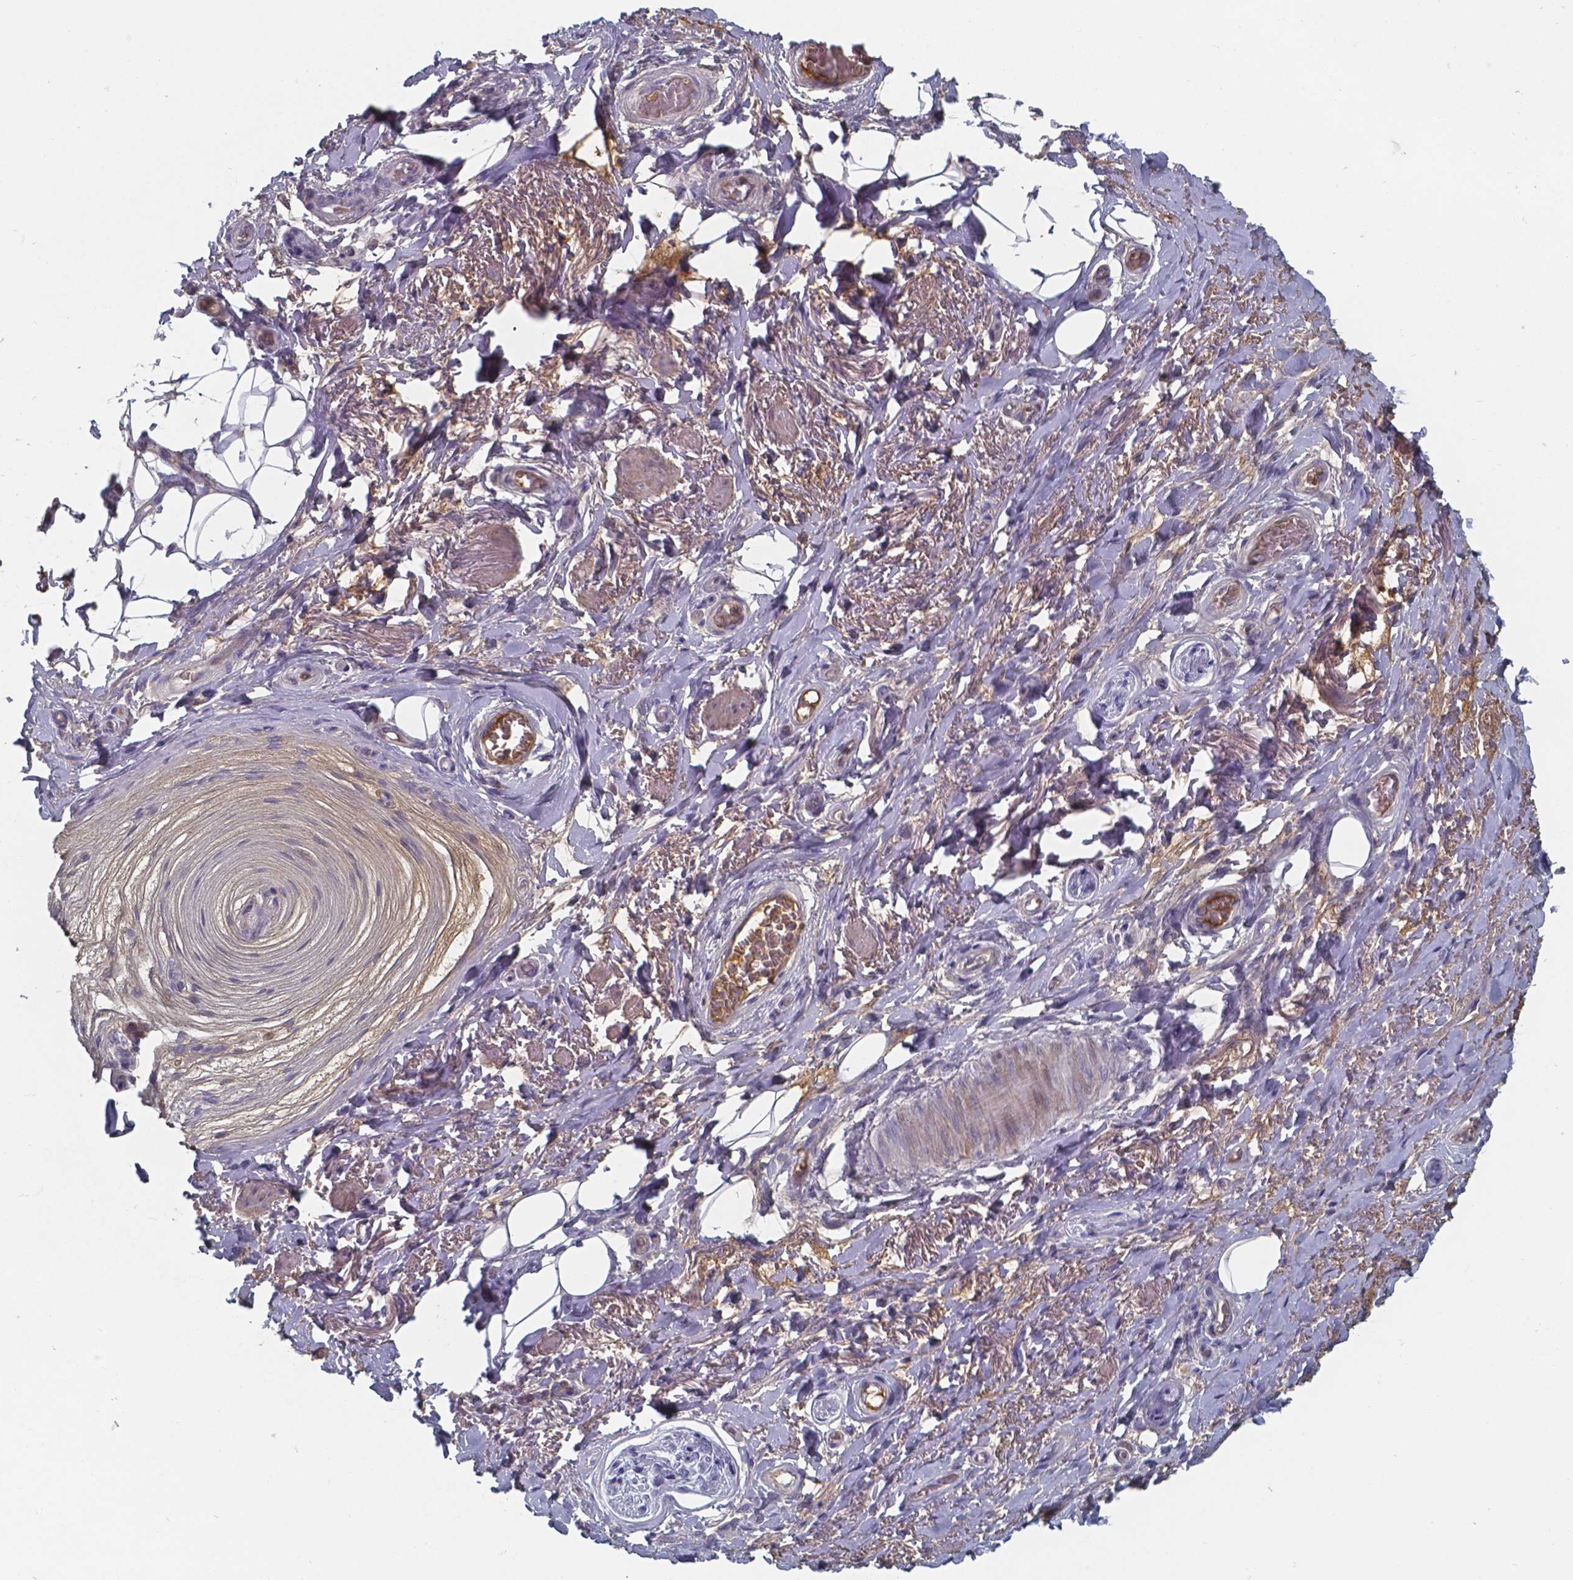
{"staining": {"intensity": "negative", "quantity": "none", "location": "none"}, "tissue": "adipose tissue", "cell_type": "Adipocytes", "image_type": "normal", "snomed": [{"axis": "morphology", "description": "Normal tissue, NOS"}, {"axis": "topography", "description": "Anal"}, {"axis": "topography", "description": "Peripheral nerve tissue"}], "caption": "IHC photomicrograph of unremarkable adipose tissue: adipose tissue stained with DAB (3,3'-diaminobenzidine) displays no significant protein positivity in adipocytes.", "gene": "BTBD17", "patient": {"sex": "male", "age": 53}}